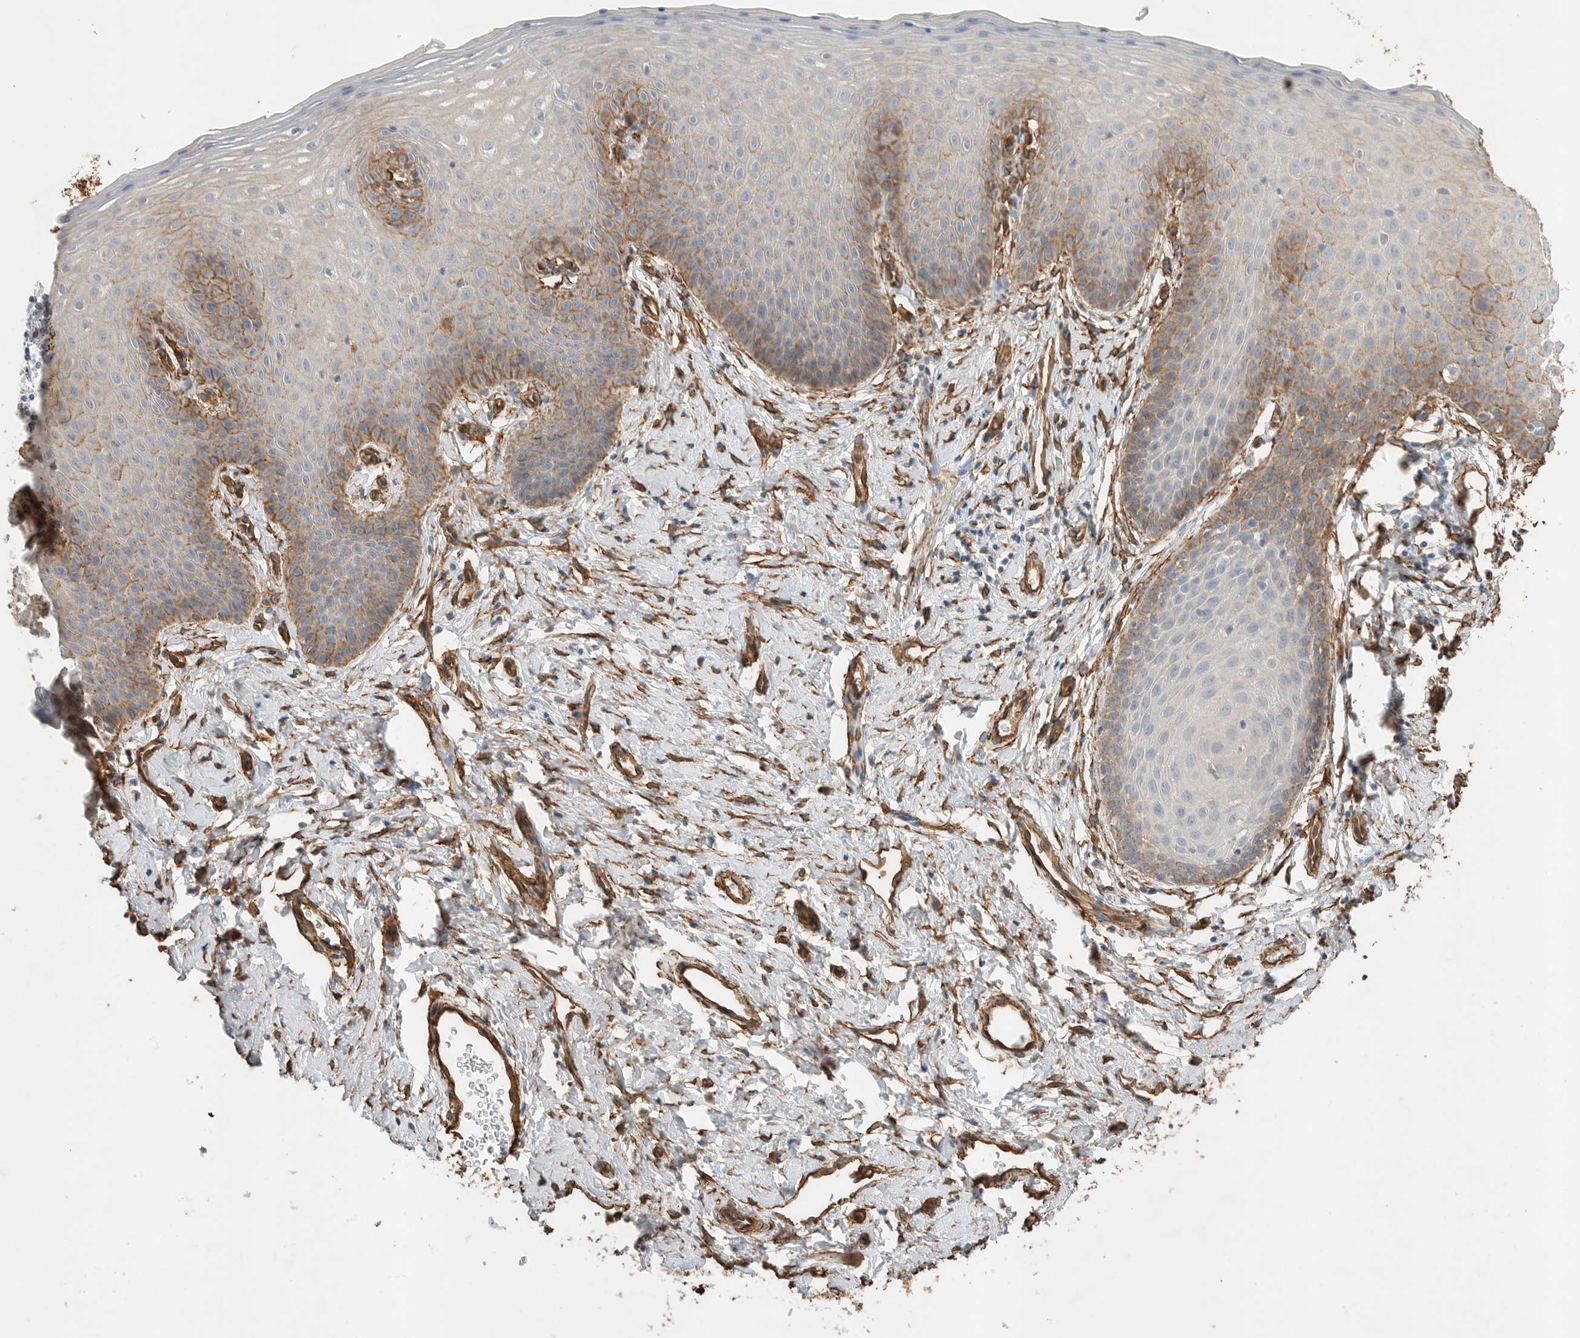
{"staining": {"intensity": "negative", "quantity": "none", "location": "none"}, "tissue": "cervix", "cell_type": "Glandular cells", "image_type": "normal", "snomed": [{"axis": "morphology", "description": "Normal tissue, NOS"}, {"axis": "topography", "description": "Cervix"}], "caption": "DAB immunohistochemical staining of benign human cervix exhibits no significant staining in glandular cells. (DAB immunohistochemistry with hematoxylin counter stain).", "gene": "JMJD4", "patient": {"sex": "female", "age": 36}}